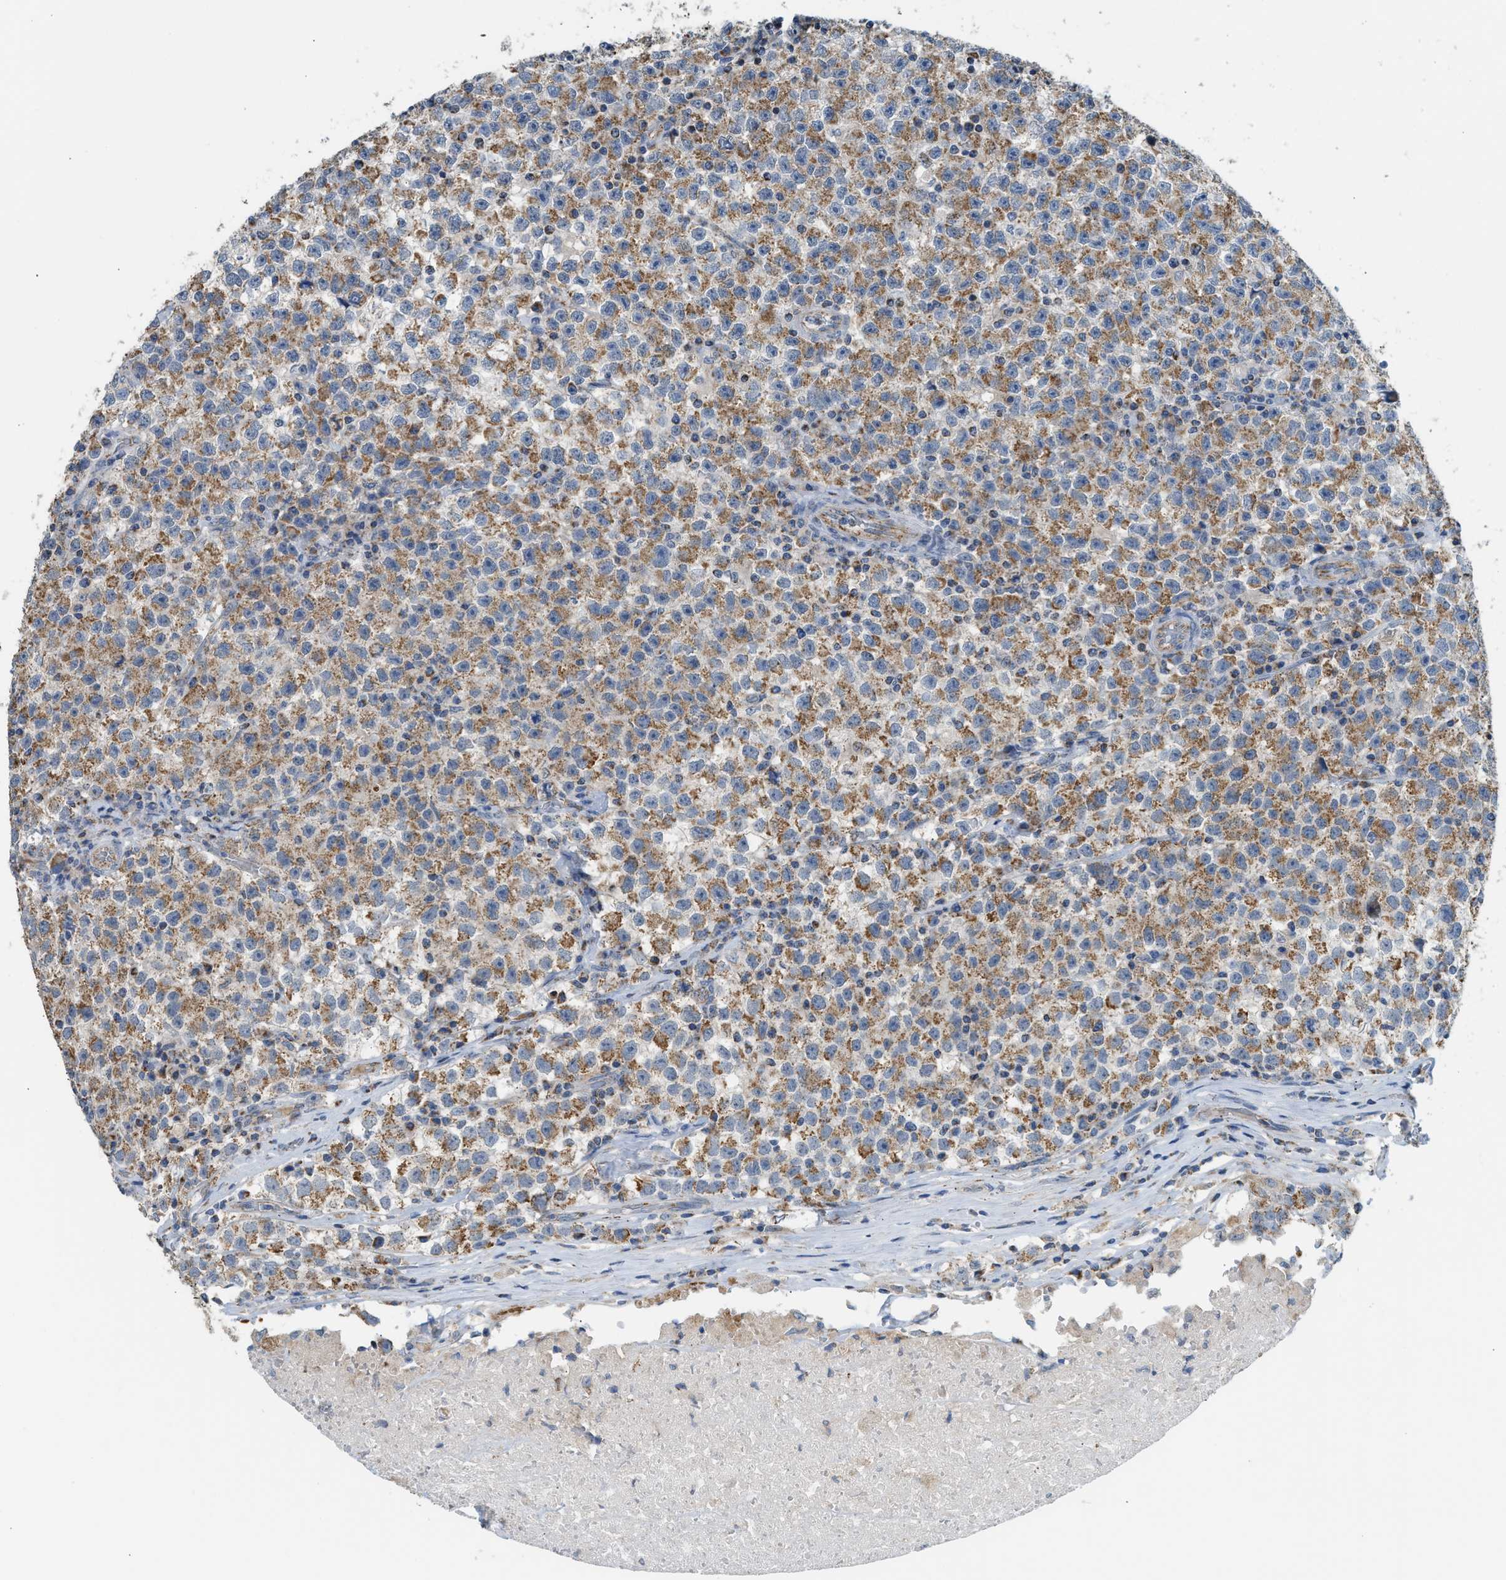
{"staining": {"intensity": "moderate", "quantity": ">75%", "location": "cytoplasmic/membranous"}, "tissue": "testis cancer", "cell_type": "Tumor cells", "image_type": "cancer", "snomed": [{"axis": "morphology", "description": "Seminoma, NOS"}, {"axis": "topography", "description": "Testis"}], "caption": "The image shows staining of testis seminoma, revealing moderate cytoplasmic/membranous protein positivity (brown color) within tumor cells.", "gene": "GOT2", "patient": {"sex": "male", "age": 22}}